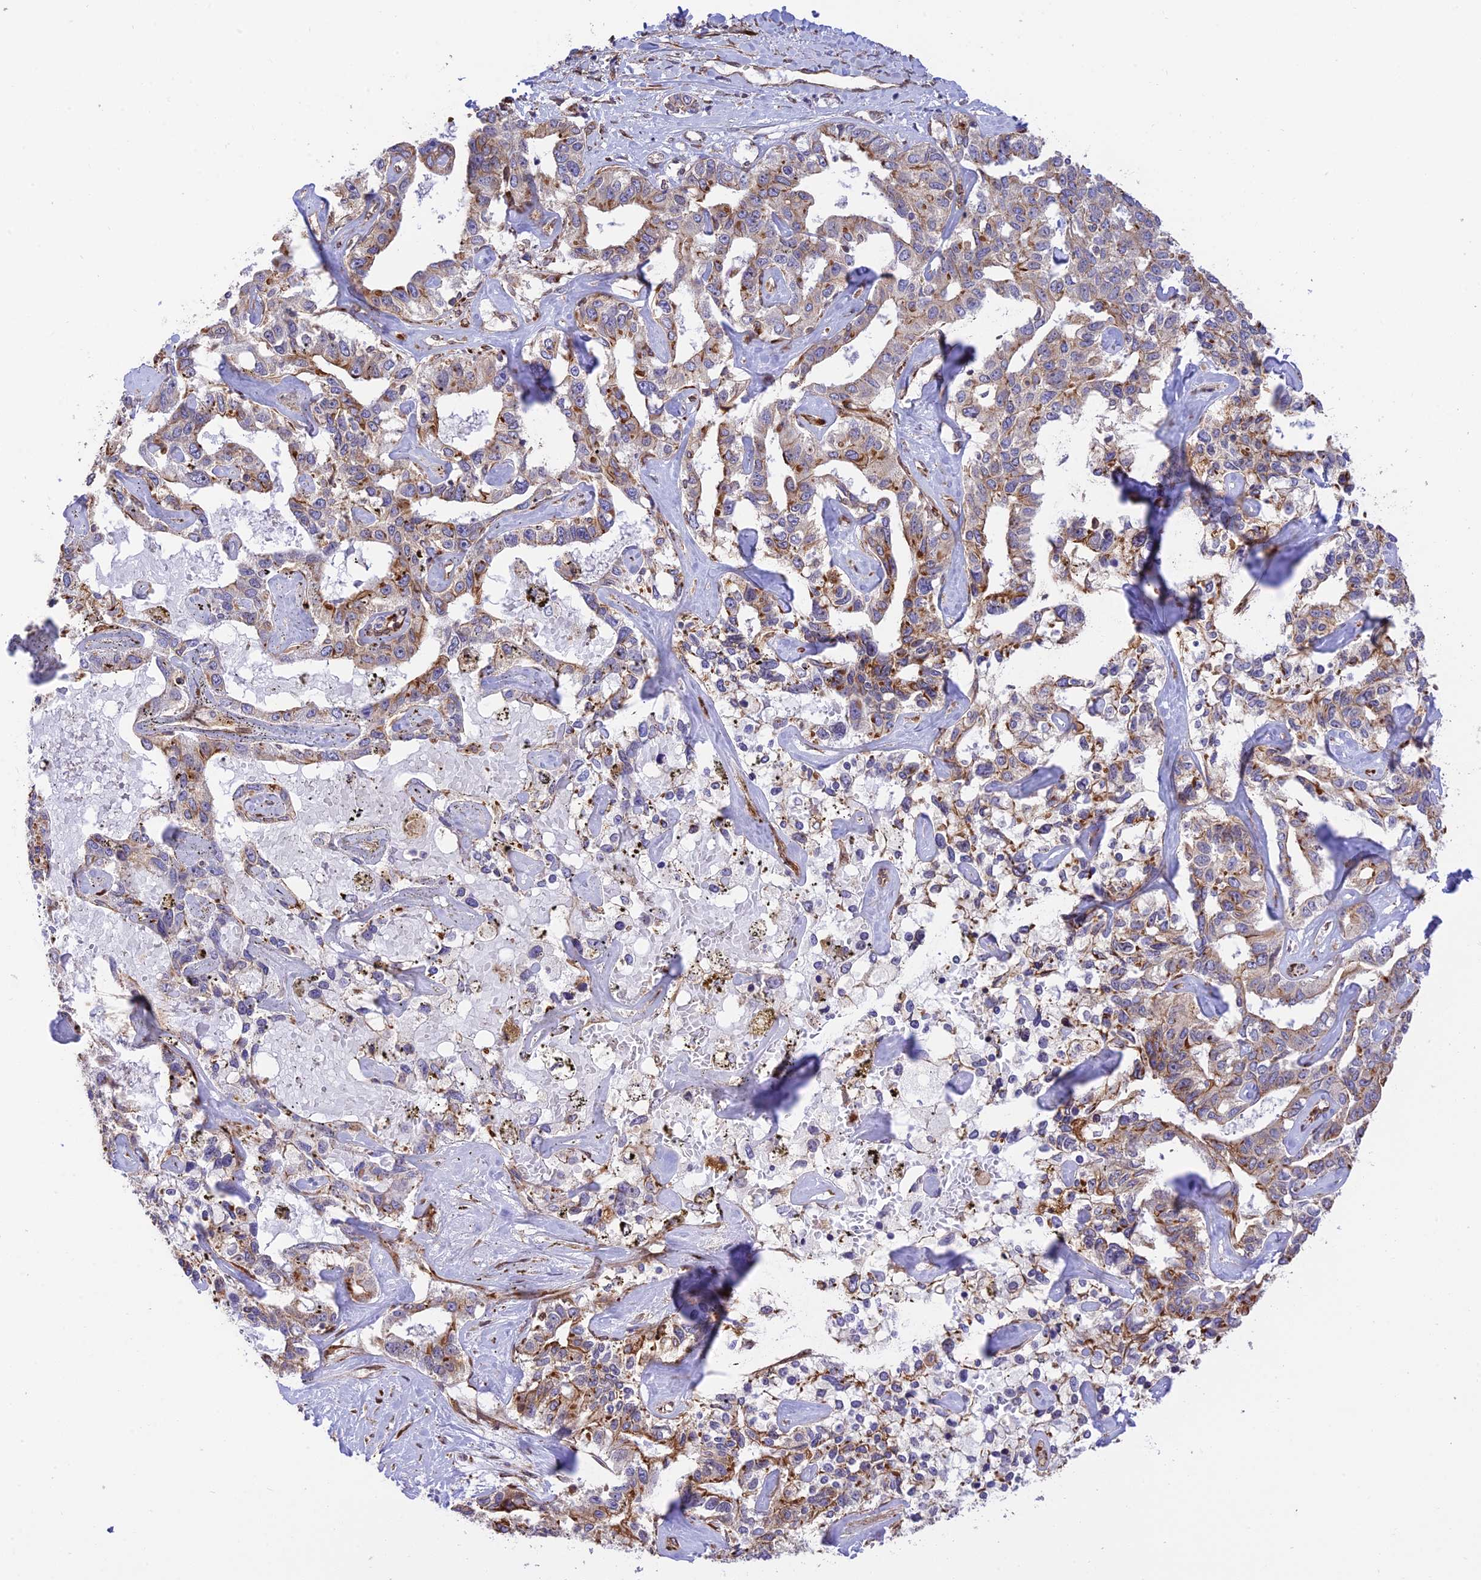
{"staining": {"intensity": "moderate", "quantity": "<25%", "location": "cytoplasmic/membranous"}, "tissue": "liver cancer", "cell_type": "Tumor cells", "image_type": "cancer", "snomed": [{"axis": "morphology", "description": "Cholangiocarcinoma"}, {"axis": "topography", "description": "Liver"}], "caption": "Human cholangiocarcinoma (liver) stained for a protein (brown) displays moderate cytoplasmic/membranous positive staining in about <25% of tumor cells.", "gene": "EXOC3L4", "patient": {"sex": "male", "age": 59}}